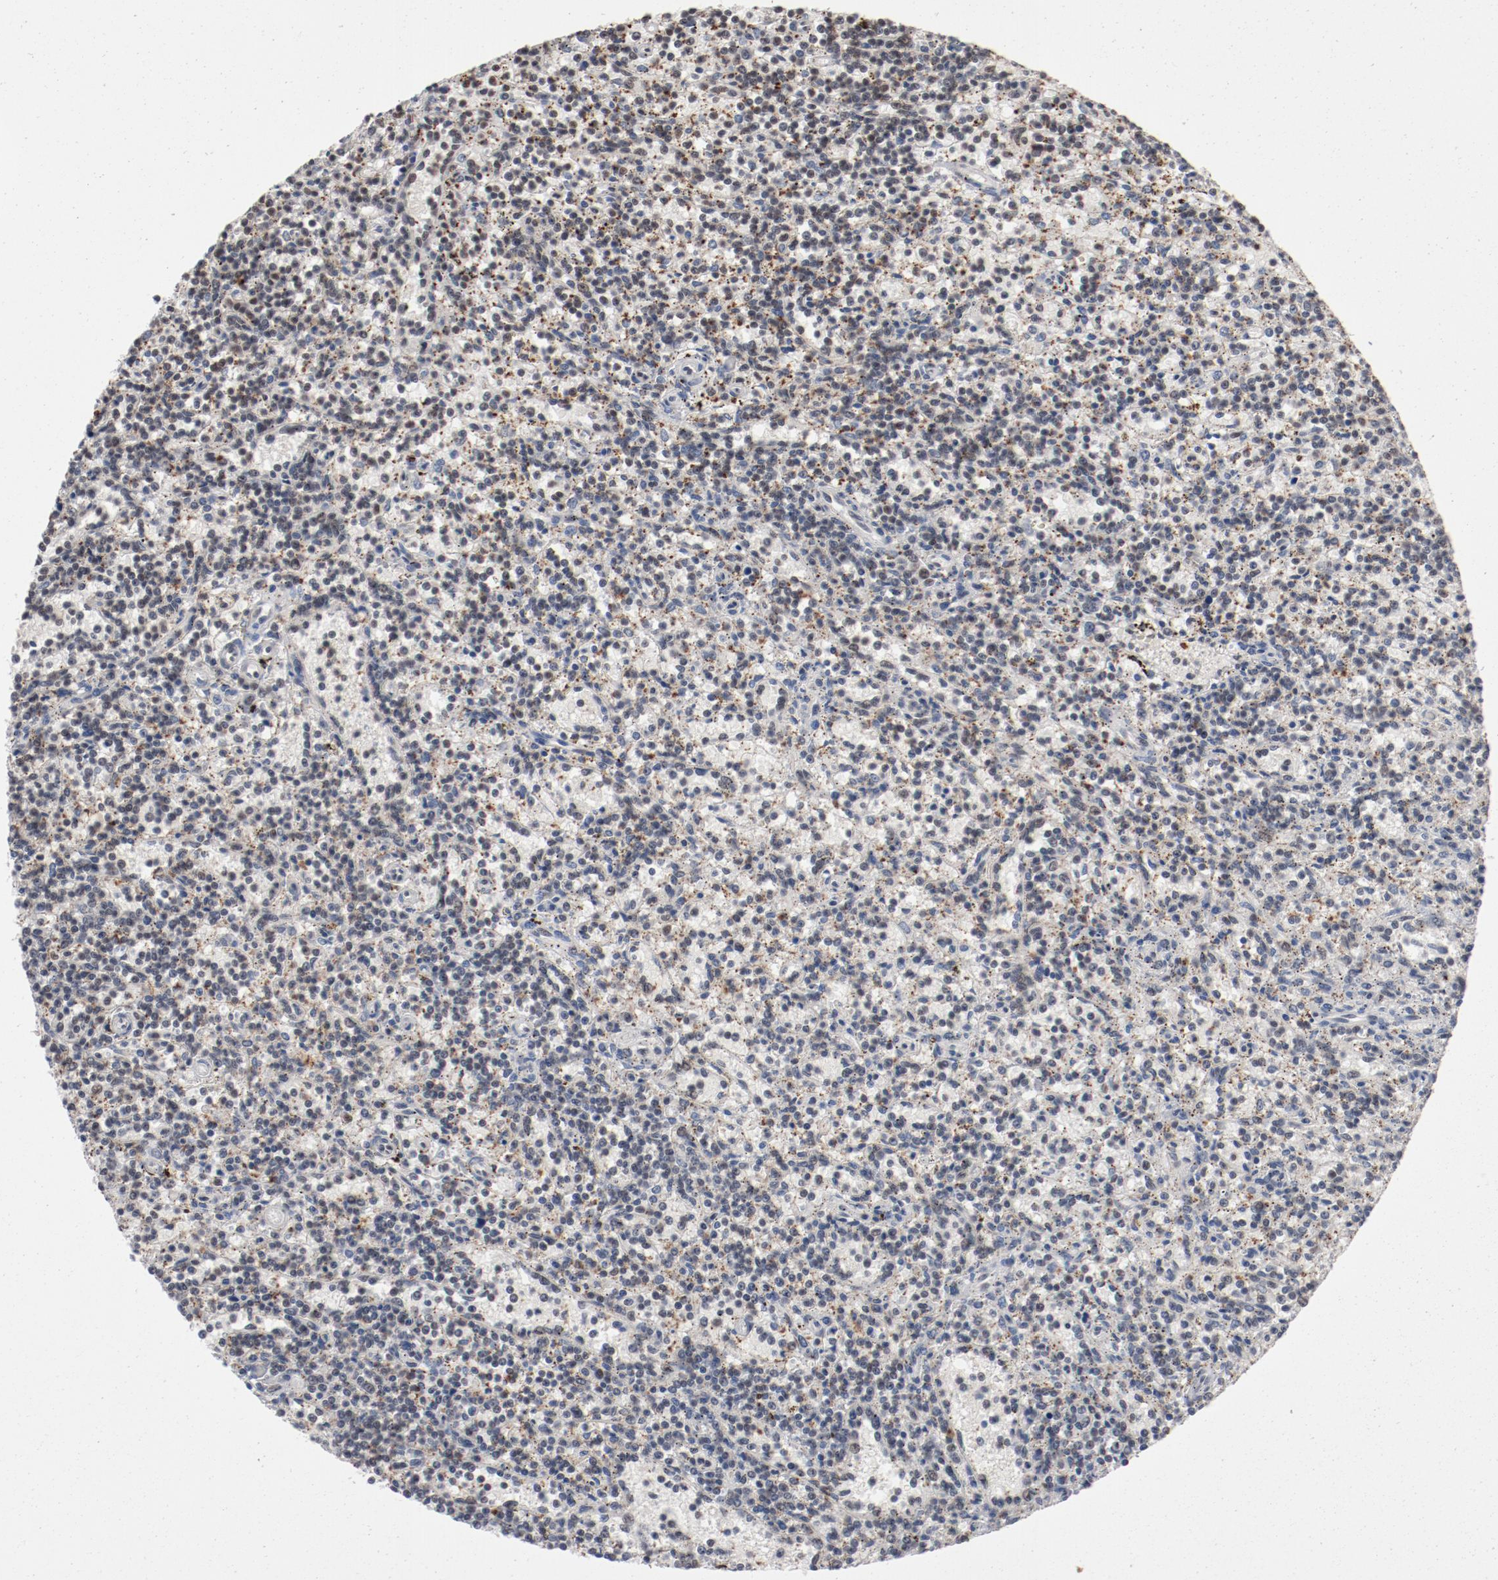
{"staining": {"intensity": "weak", "quantity": "<25%", "location": "nuclear"}, "tissue": "lymphoma", "cell_type": "Tumor cells", "image_type": "cancer", "snomed": [{"axis": "morphology", "description": "Malignant lymphoma, non-Hodgkin's type, Low grade"}, {"axis": "topography", "description": "Spleen"}], "caption": "Immunohistochemistry (IHC) photomicrograph of lymphoma stained for a protein (brown), which displays no positivity in tumor cells.", "gene": "BUB3", "patient": {"sex": "male", "age": 73}}